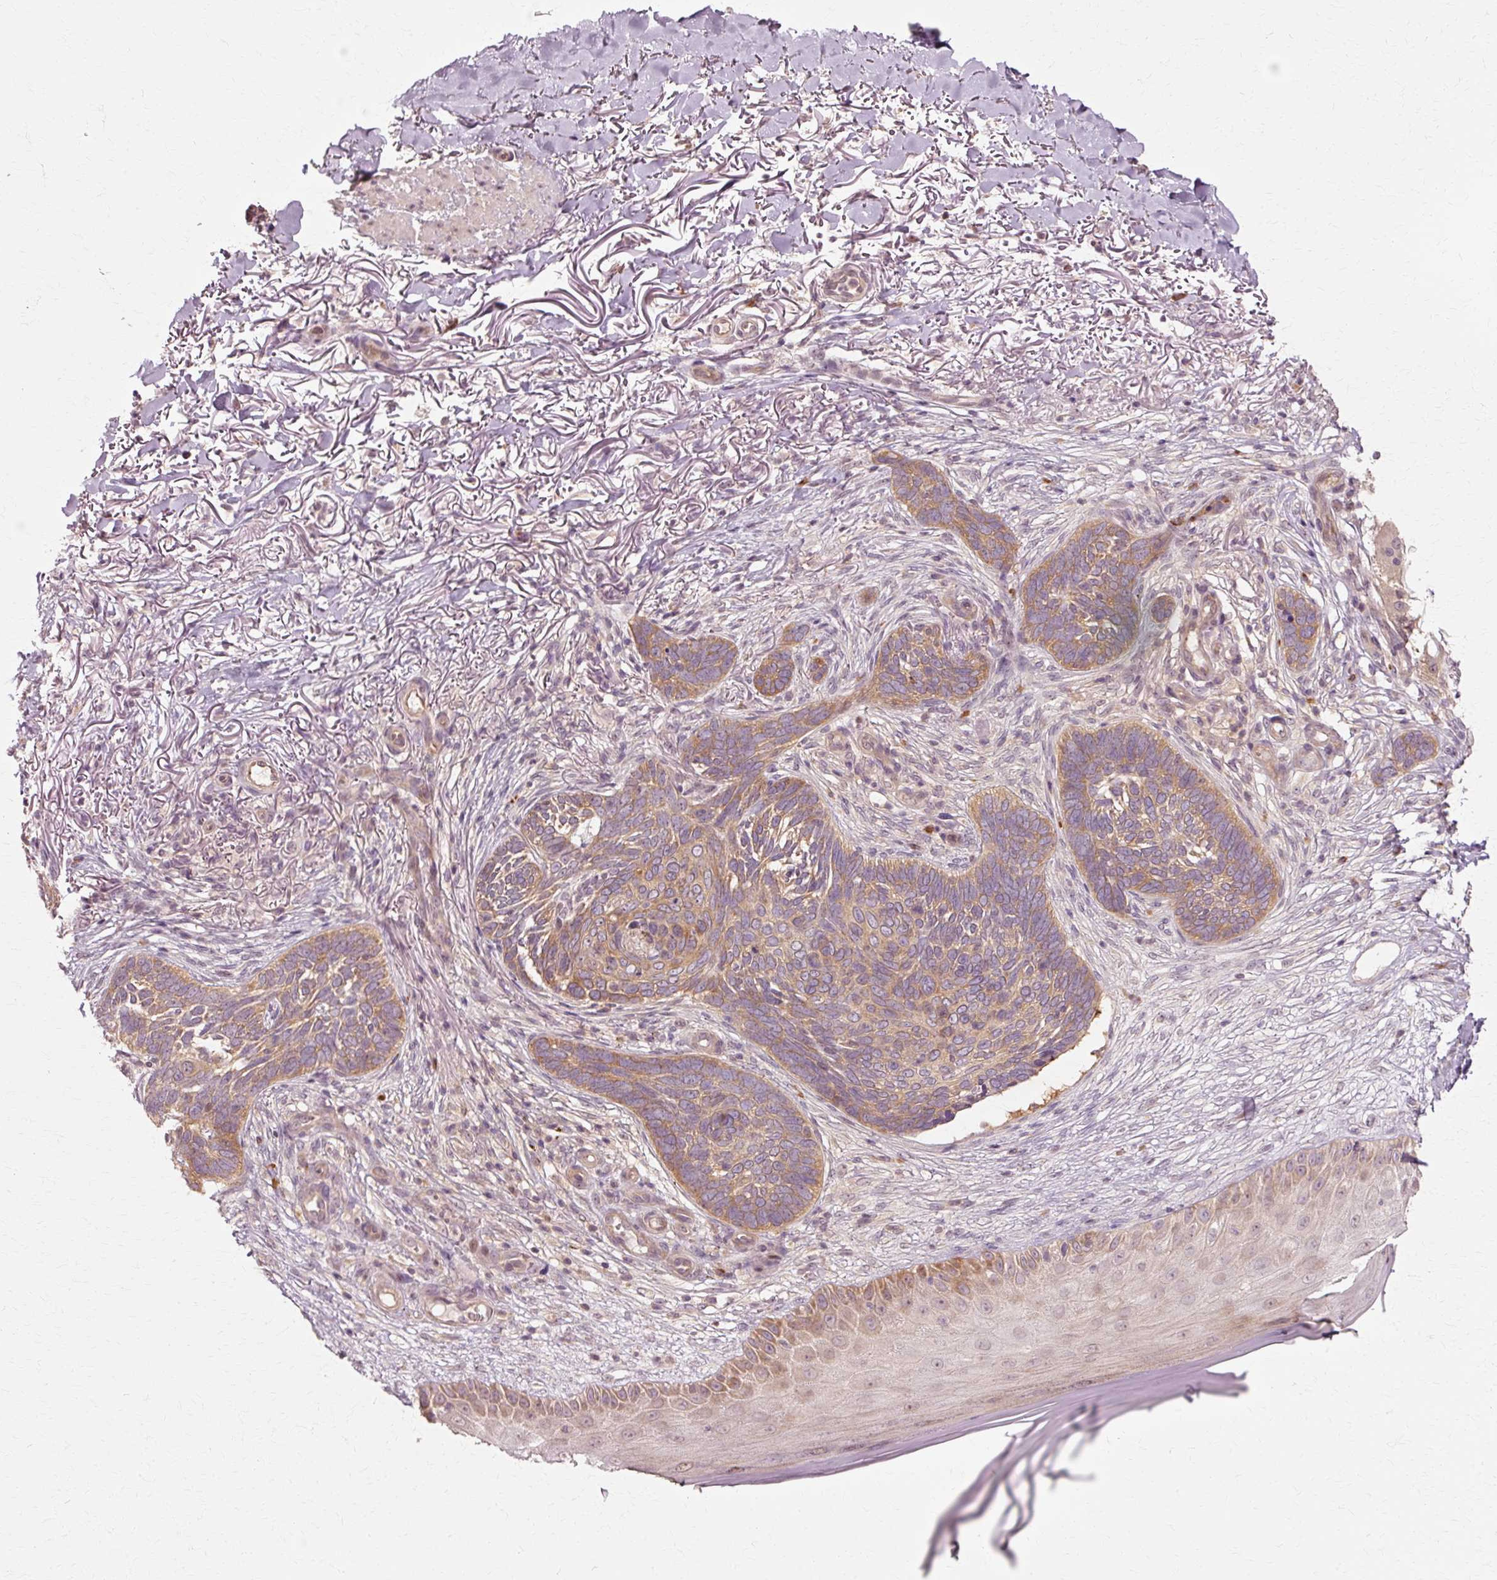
{"staining": {"intensity": "moderate", "quantity": ">75%", "location": "nuclear"}, "tissue": "skin cancer", "cell_type": "Tumor cells", "image_type": "cancer", "snomed": [{"axis": "morphology", "description": "Normal tissue, NOS"}, {"axis": "morphology", "description": "Basal cell carcinoma"}, {"axis": "topography", "description": "Skin"}], "caption": "Immunohistochemistry (IHC) micrograph of neoplastic tissue: skin cancer (basal cell carcinoma) stained using immunohistochemistry demonstrates medium levels of moderate protein expression localized specifically in the nuclear of tumor cells, appearing as a nuclear brown color.", "gene": "RGPD5", "patient": {"sex": "female", "age": 67}}